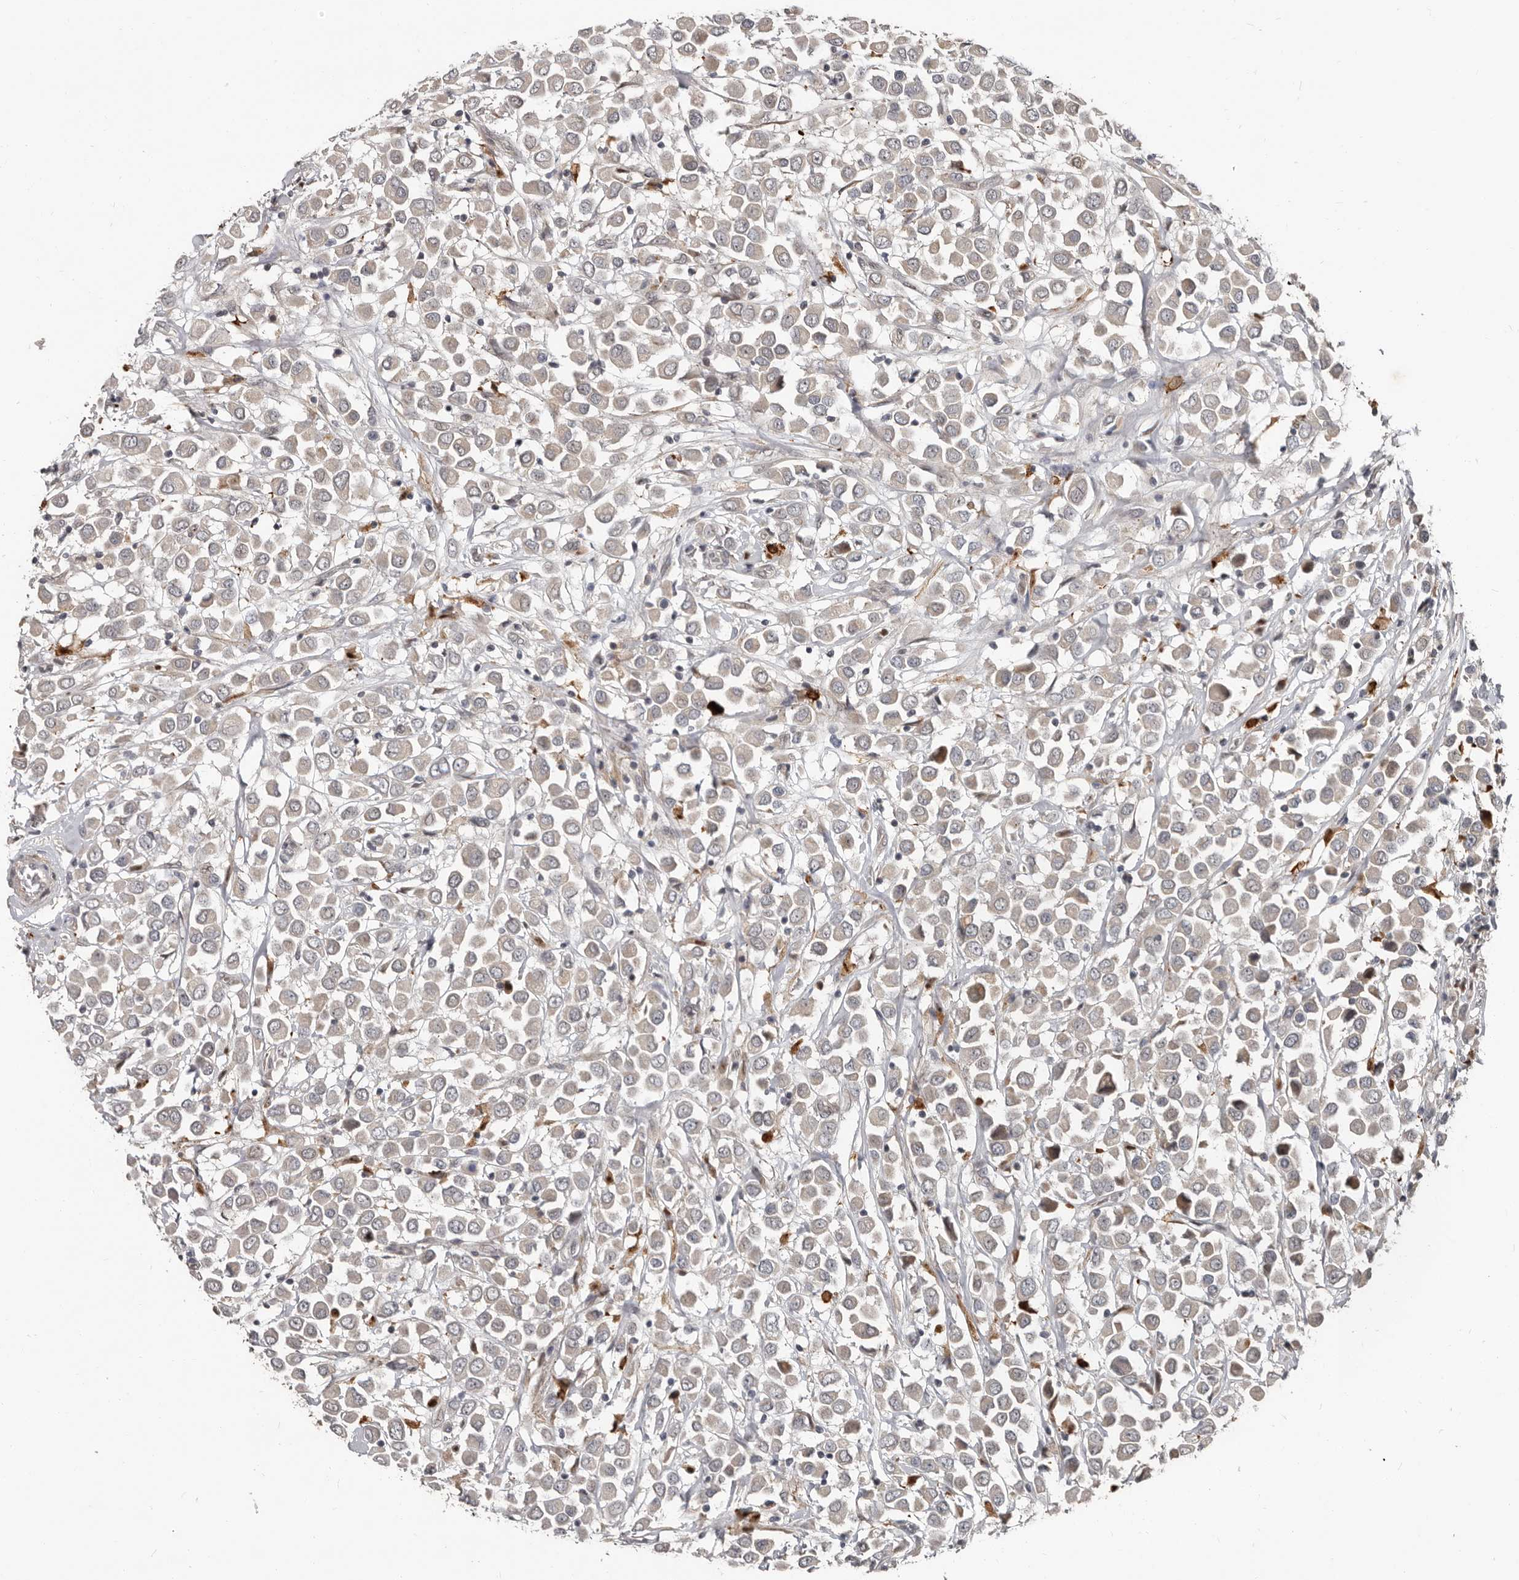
{"staining": {"intensity": "weak", "quantity": "<25%", "location": "cytoplasmic/membranous"}, "tissue": "breast cancer", "cell_type": "Tumor cells", "image_type": "cancer", "snomed": [{"axis": "morphology", "description": "Duct carcinoma"}, {"axis": "topography", "description": "Breast"}], "caption": "Breast cancer (infiltrating ductal carcinoma) stained for a protein using immunohistochemistry (IHC) displays no expression tumor cells.", "gene": "APOL6", "patient": {"sex": "female", "age": 61}}